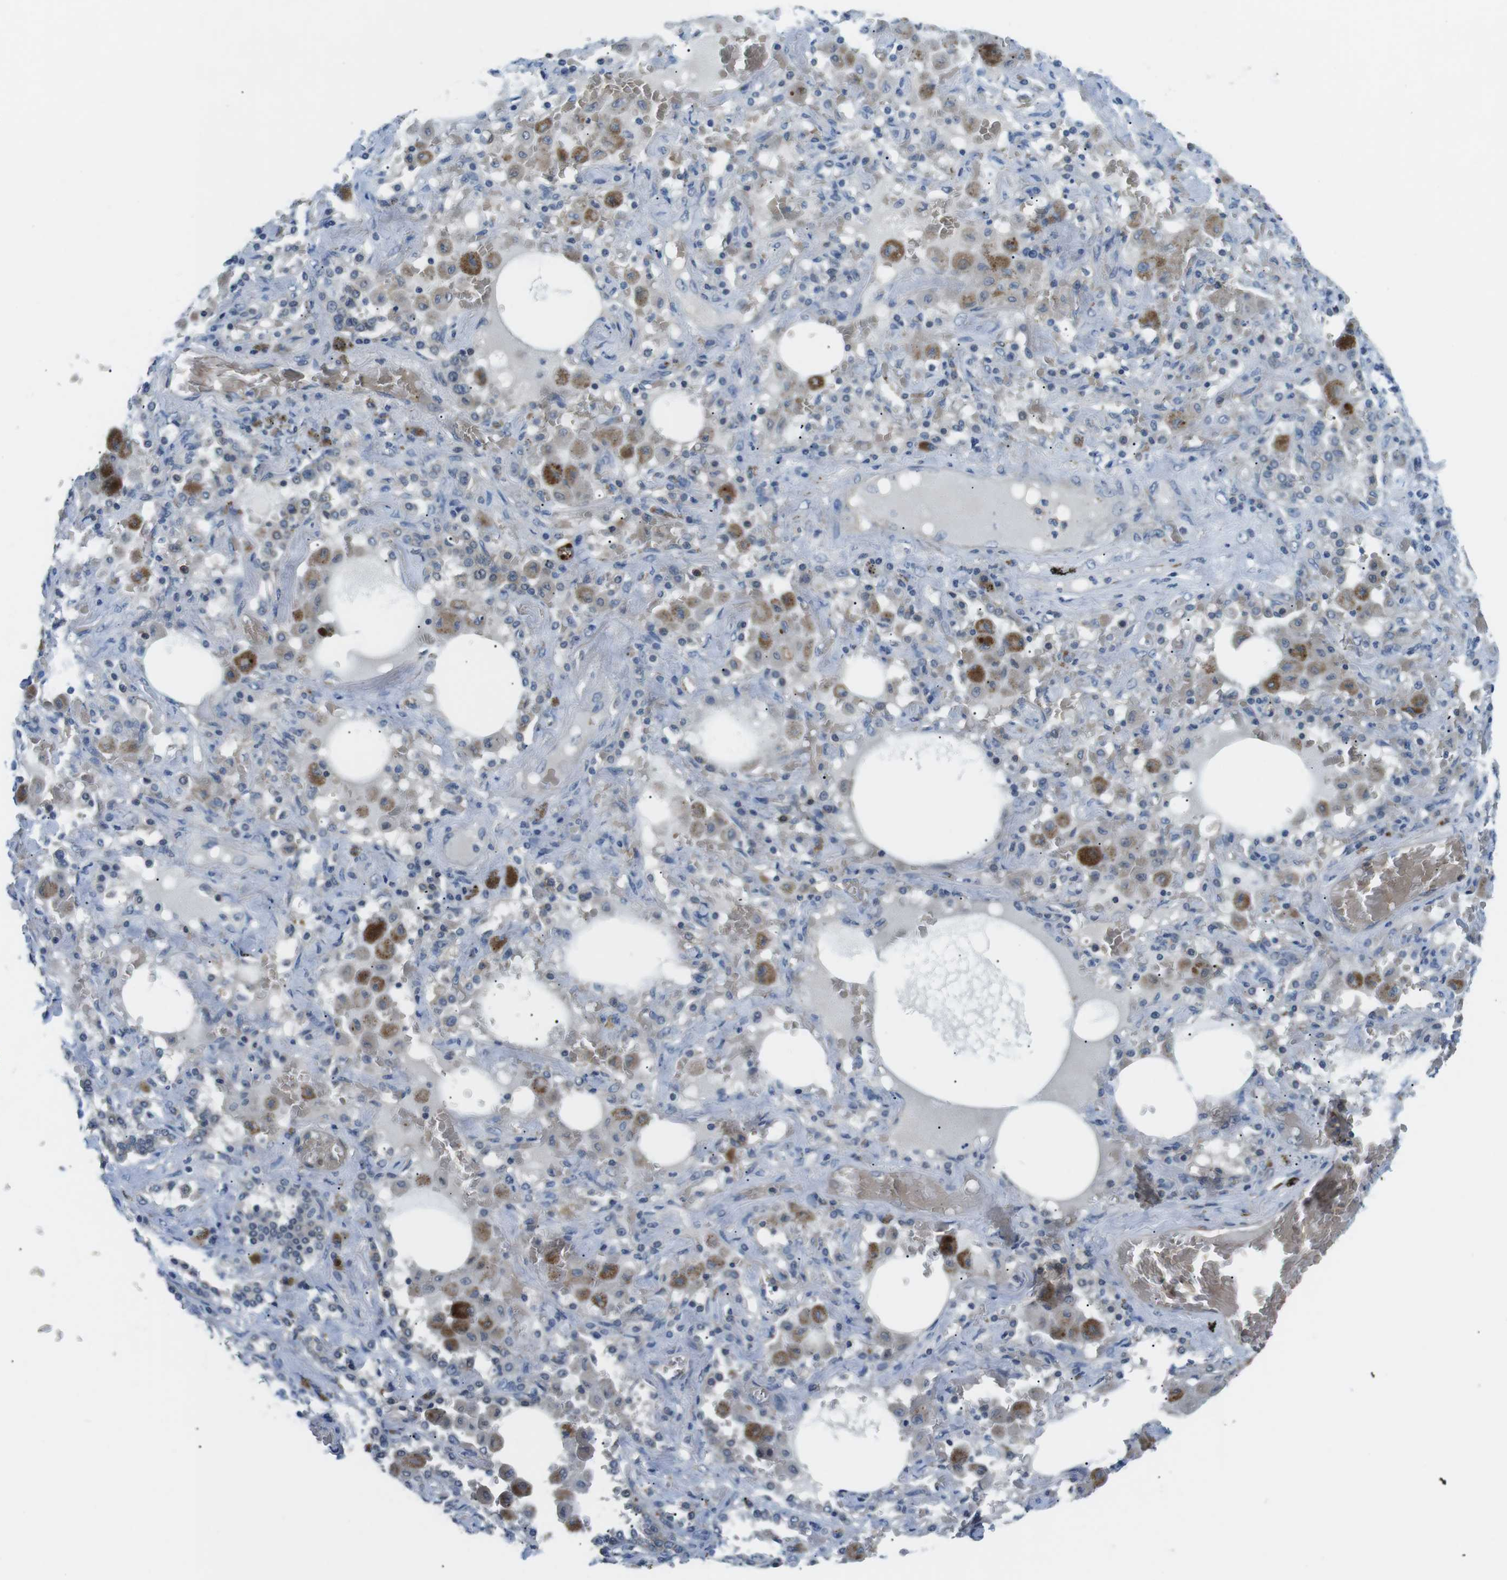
{"staining": {"intensity": "negative", "quantity": "none", "location": "none"}, "tissue": "lung cancer", "cell_type": "Tumor cells", "image_type": "cancer", "snomed": [{"axis": "morphology", "description": "Squamous cell carcinoma, NOS"}, {"axis": "topography", "description": "Lung"}], "caption": "A high-resolution micrograph shows immunohistochemistry staining of lung cancer (squamous cell carcinoma), which displays no significant expression in tumor cells.", "gene": "WSCD1", "patient": {"sex": "female", "age": 47}}